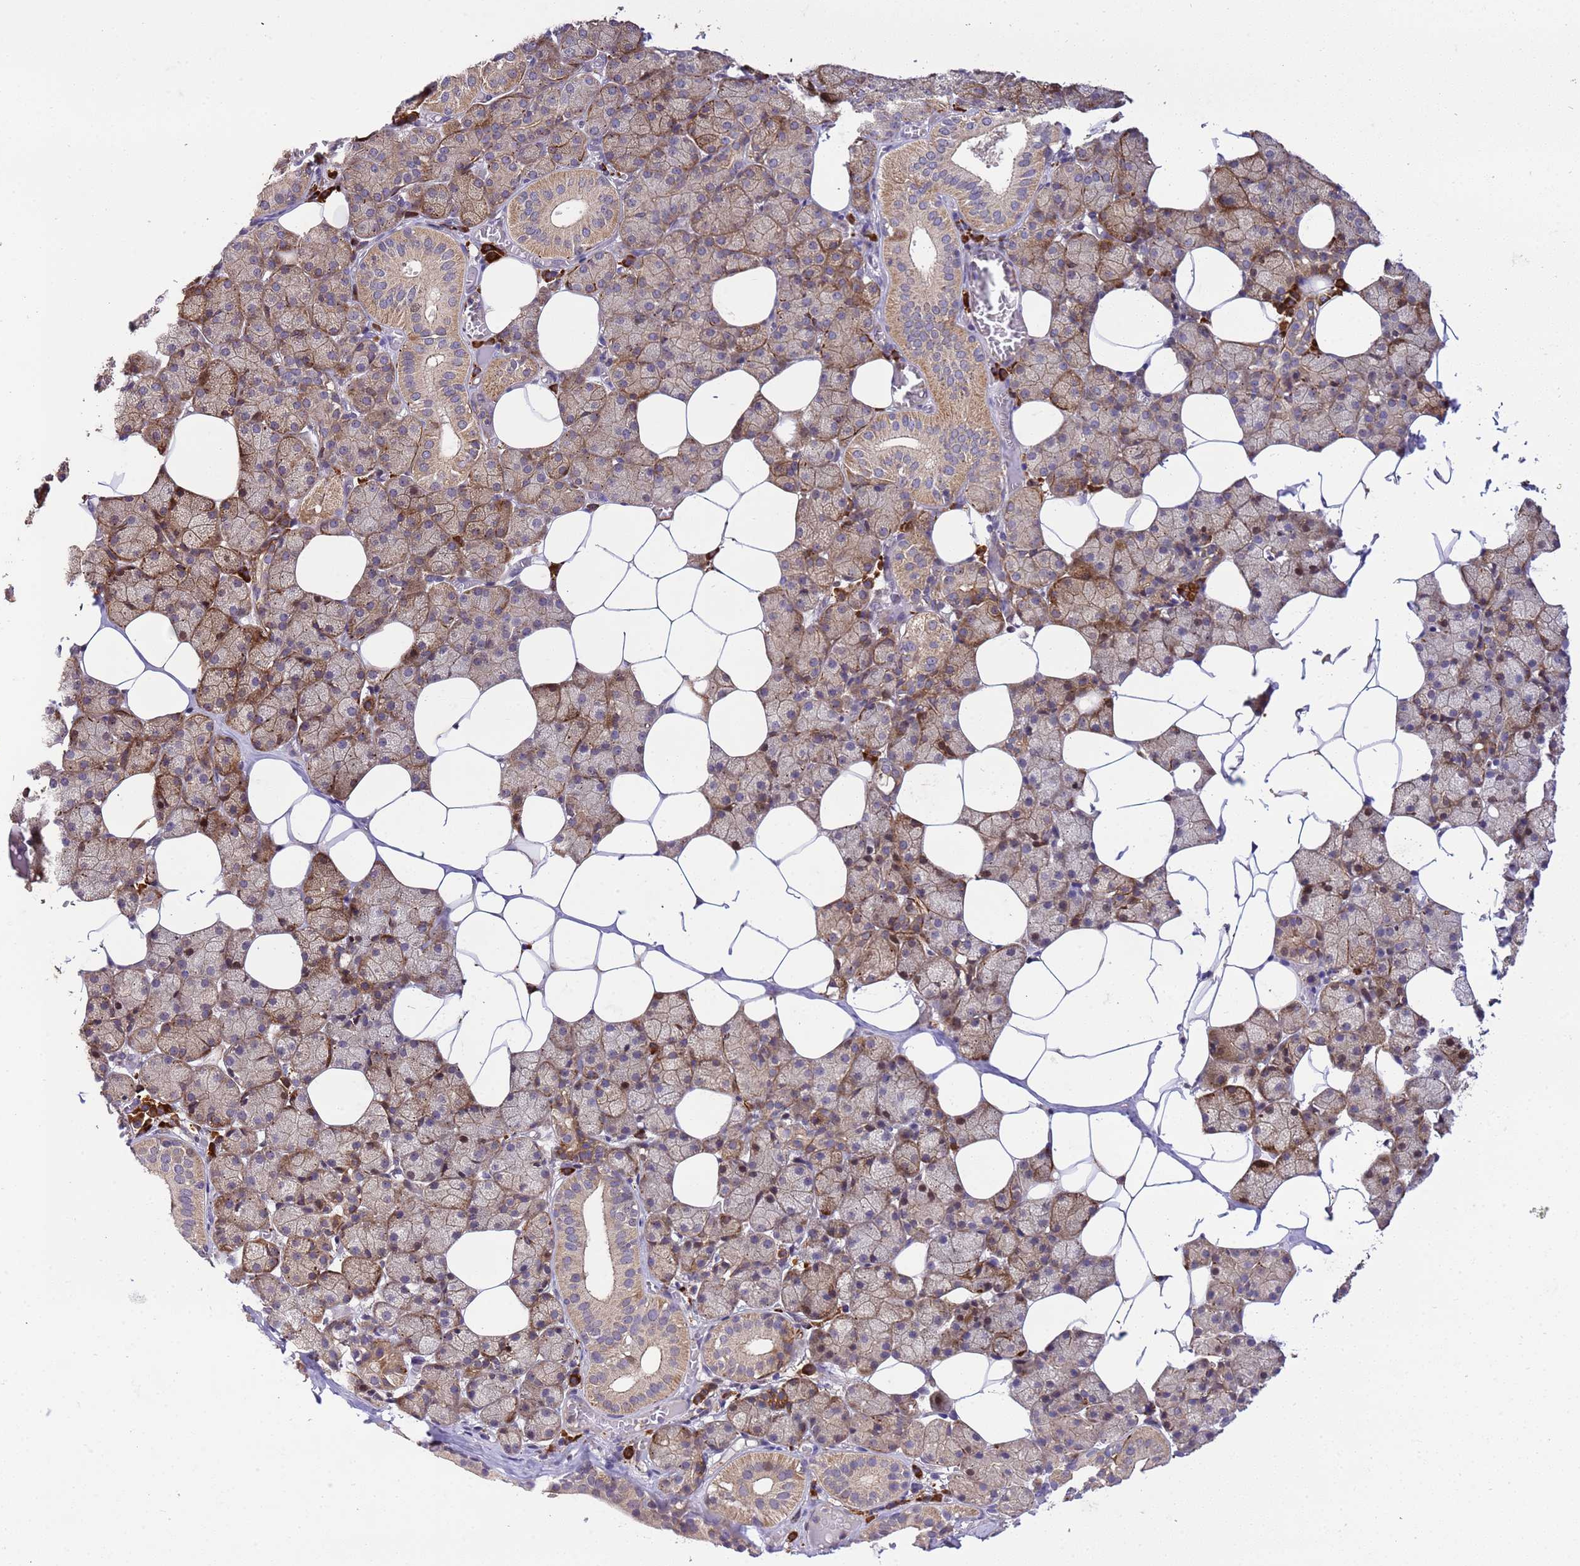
{"staining": {"intensity": "weak", "quantity": "25%-75%", "location": "cytoplasmic/membranous"}, "tissue": "salivary gland", "cell_type": "Glandular cells", "image_type": "normal", "snomed": [{"axis": "morphology", "description": "Normal tissue, NOS"}, {"axis": "topography", "description": "Salivary gland"}], "caption": "Glandular cells exhibit weak cytoplasmic/membranous positivity in approximately 25%-75% of cells in unremarkable salivary gland. The protein of interest is stained brown, and the nuclei are stained in blue (DAB (3,3'-diaminobenzidine) IHC with brightfield microscopy, high magnification).", "gene": "GEN1", "patient": {"sex": "female", "age": 33}}